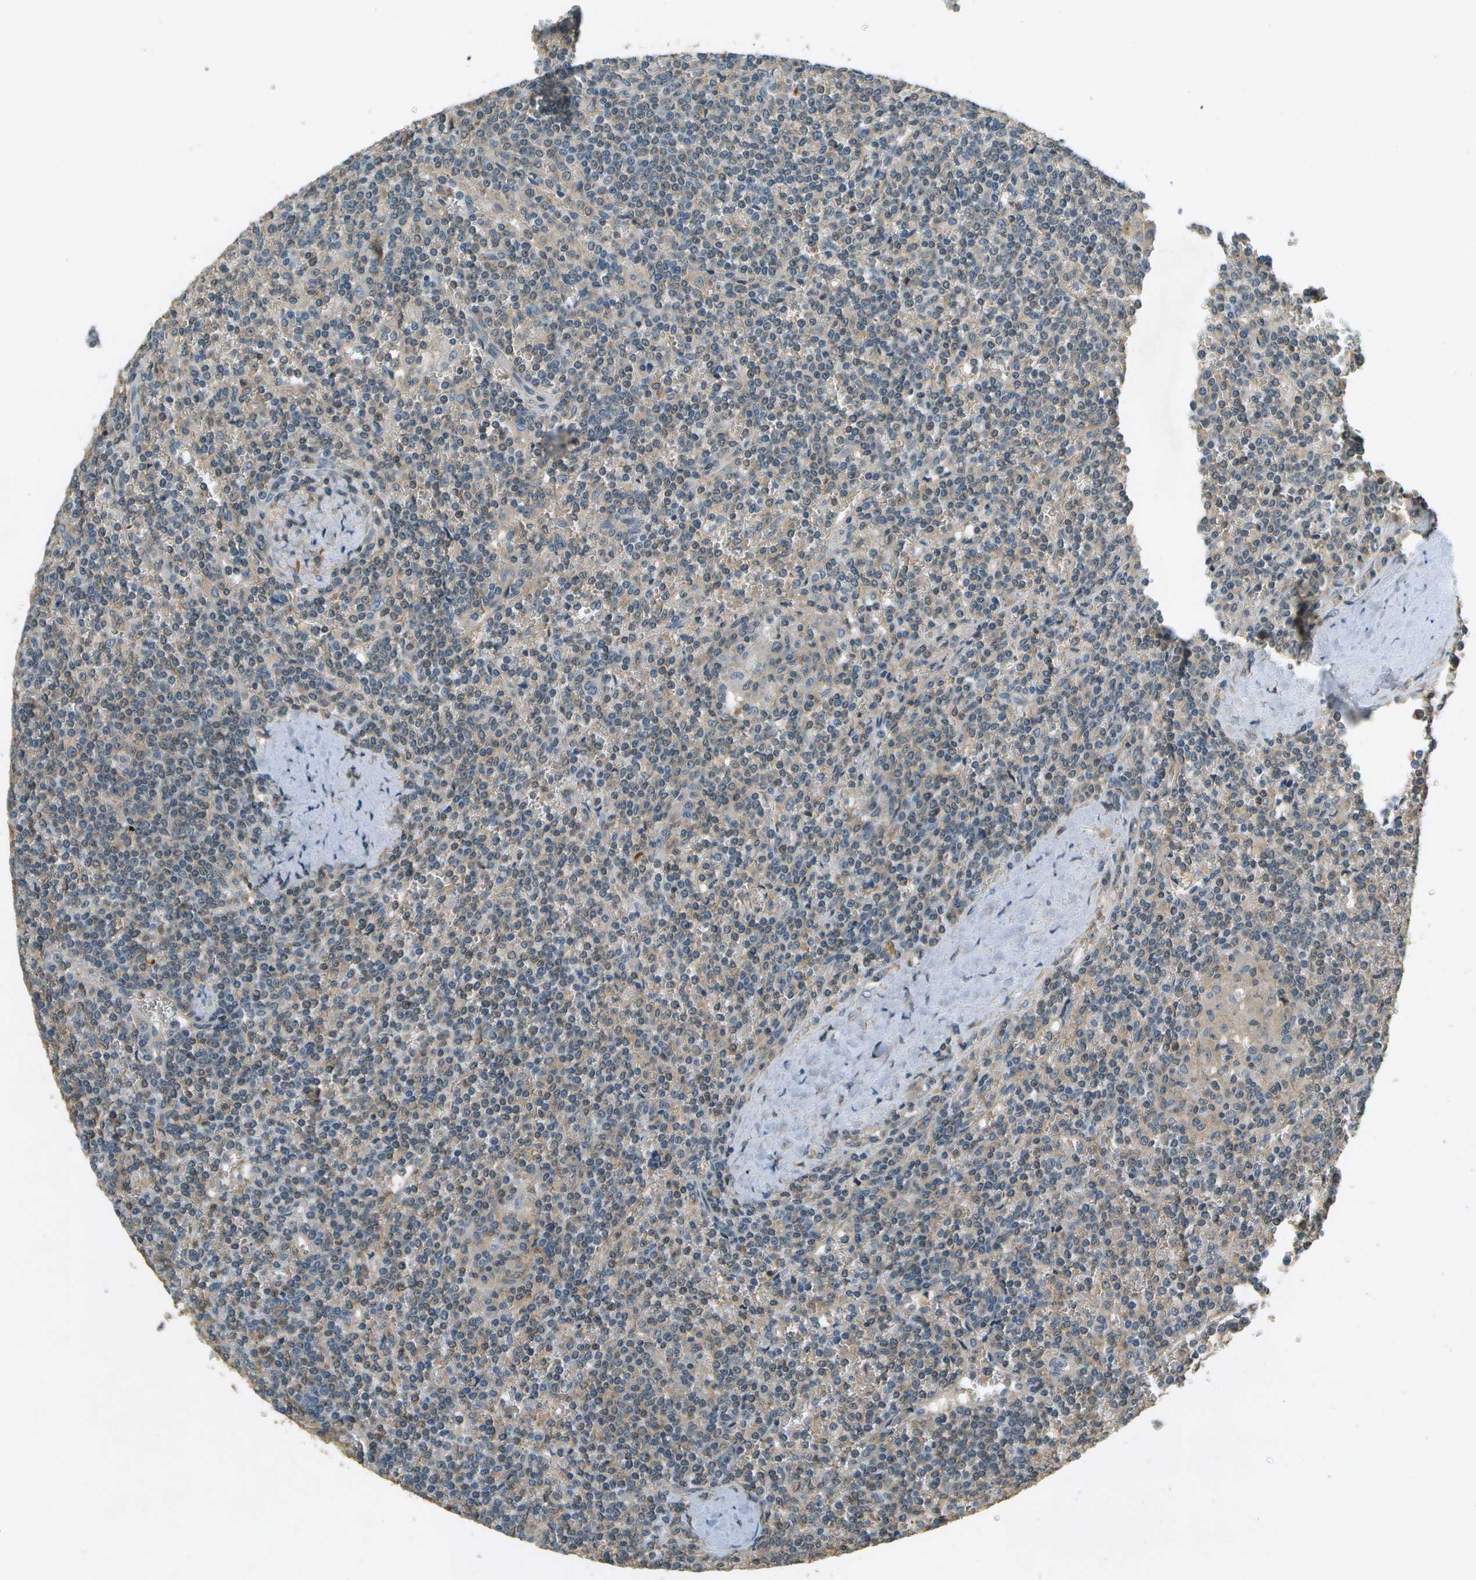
{"staining": {"intensity": "weak", "quantity": "25%-75%", "location": "cytoplasmic/membranous"}, "tissue": "lymphoma", "cell_type": "Tumor cells", "image_type": "cancer", "snomed": [{"axis": "morphology", "description": "Malignant lymphoma, non-Hodgkin's type, Low grade"}, {"axis": "topography", "description": "Spleen"}], "caption": "IHC staining of lymphoma, which shows low levels of weak cytoplasmic/membranous positivity in approximately 25%-75% of tumor cells indicating weak cytoplasmic/membranous protein staining. The staining was performed using DAB (3,3'-diaminobenzidine) (brown) for protein detection and nuclei were counterstained in hematoxylin (blue).", "gene": "NUDT4", "patient": {"sex": "female", "age": 19}}